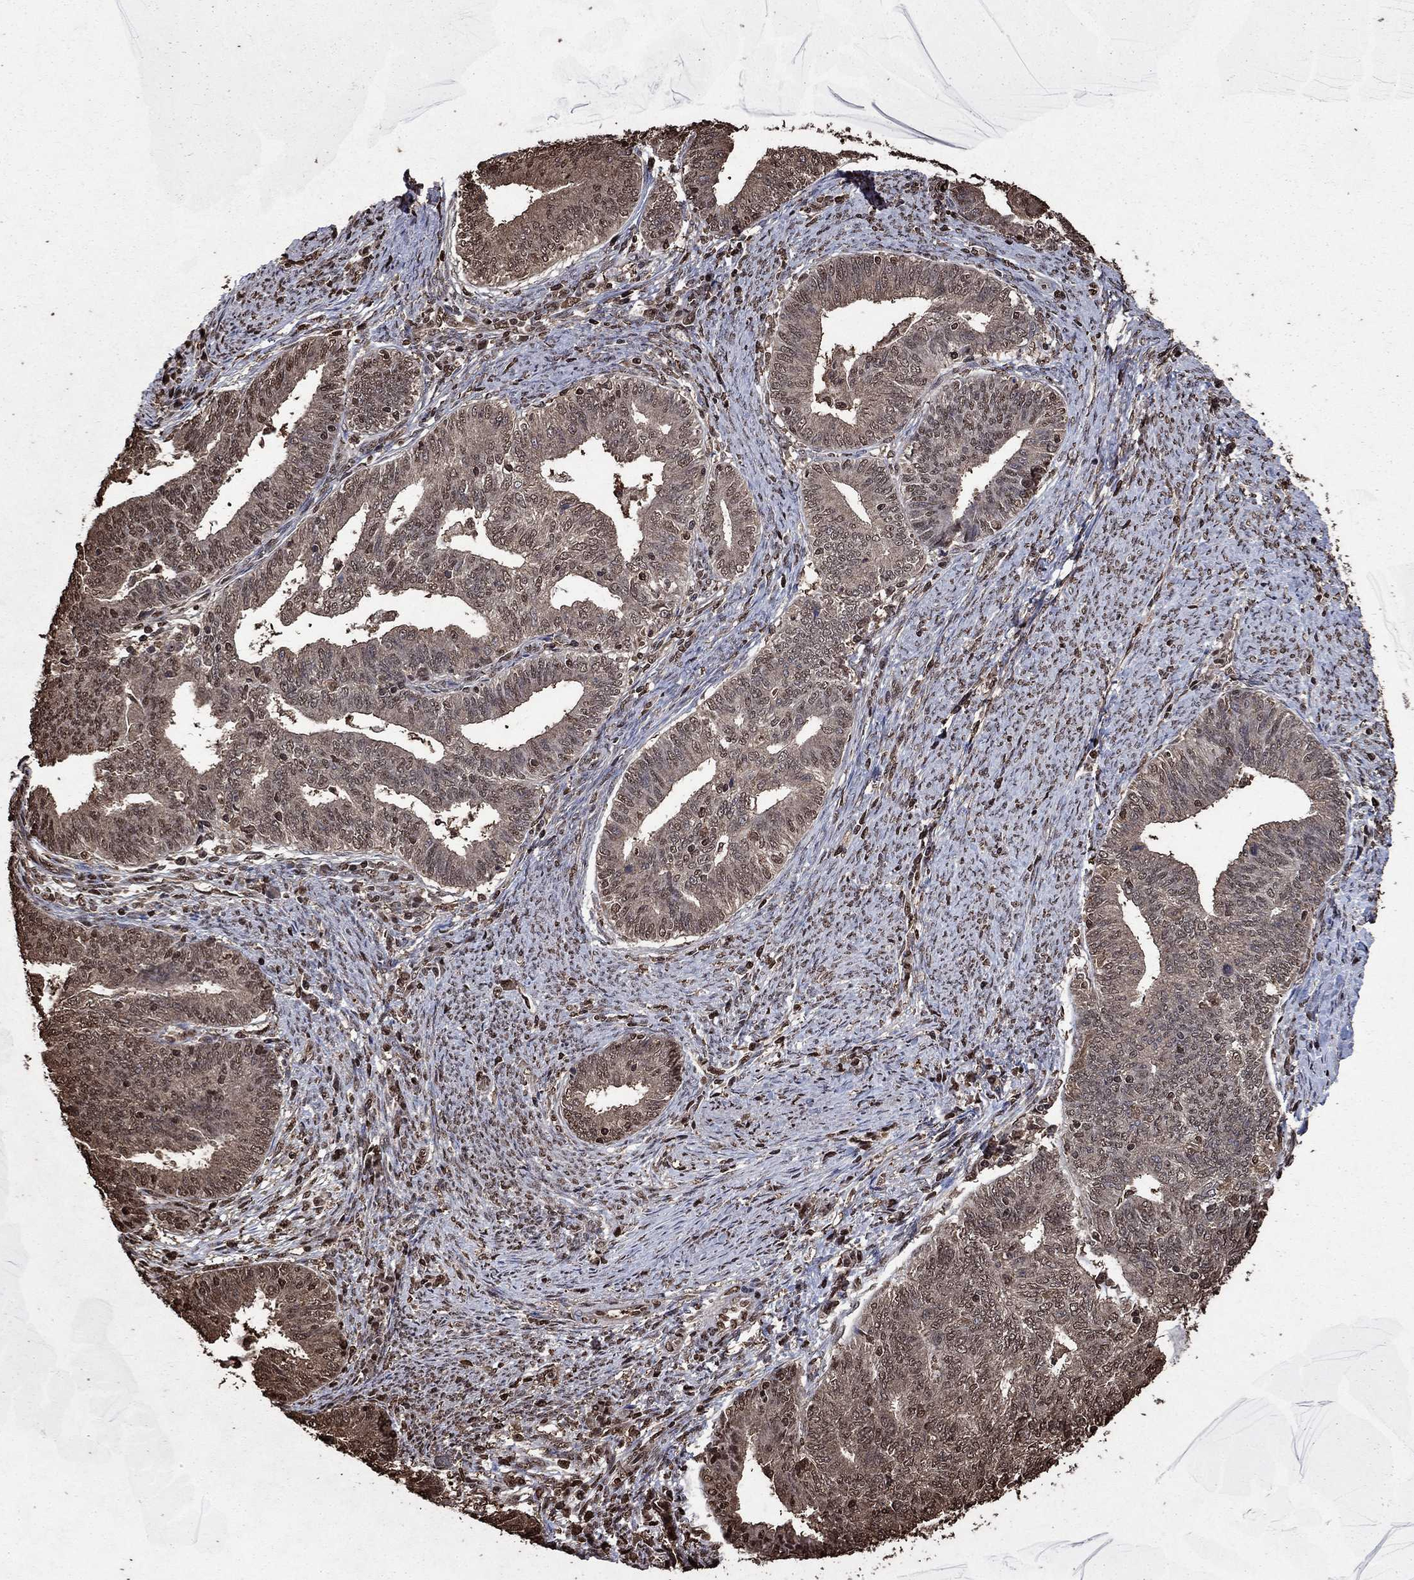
{"staining": {"intensity": "weak", "quantity": "<25%", "location": "cytoplasmic/membranous"}, "tissue": "endometrial cancer", "cell_type": "Tumor cells", "image_type": "cancer", "snomed": [{"axis": "morphology", "description": "Adenocarcinoma, NOS"}, {"axis": "topography", "description": "Endometrium"}], "caption": "The histopathology image shows no staining of tumor cells in endometrial adenocarcinoma.", "gene": "GAPDH", "patient": {"sex": "female", "age": 82}}